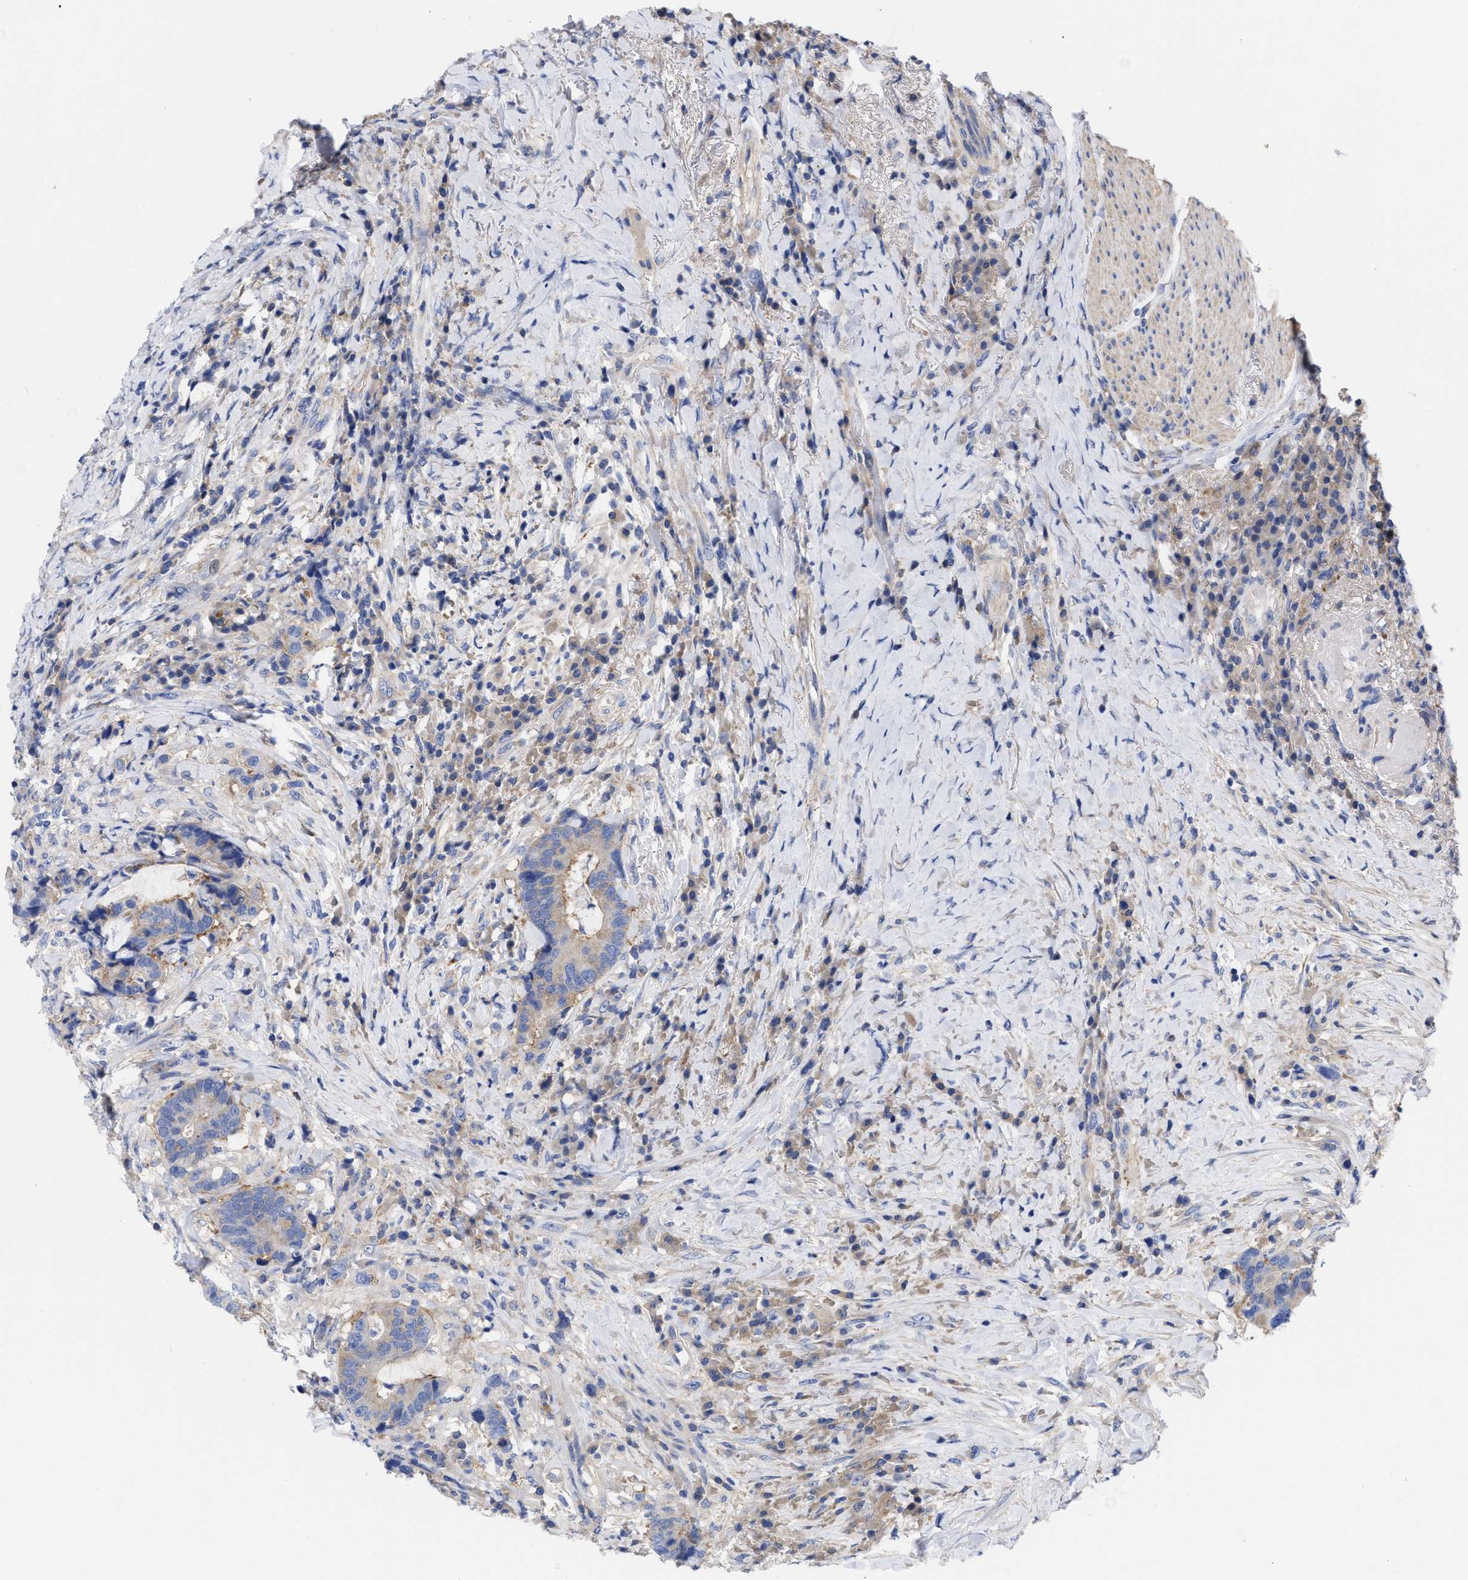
{"staining": {"intensity": "weak", "quantity": "<25%", "location": "cytoplasmic/membranous"}, "tissue": "colorectal cancer", "cell_type": "Tumor cells", "image_type": "cancer", "snomed": [{"axis": "morphology", "description": "Adenocarcinoma, NOS"}, {"axis": "topography", "description": "Rectum"}], "caption": "Tumor cells are negative for brown protein staining in colorectal cancer (adenocarcinoma). (Brightfield microscopy of DAB immunohistochemistry at high magnification).", "gene": "RBKS", "patient": {"sex": "female", "age": 89}}